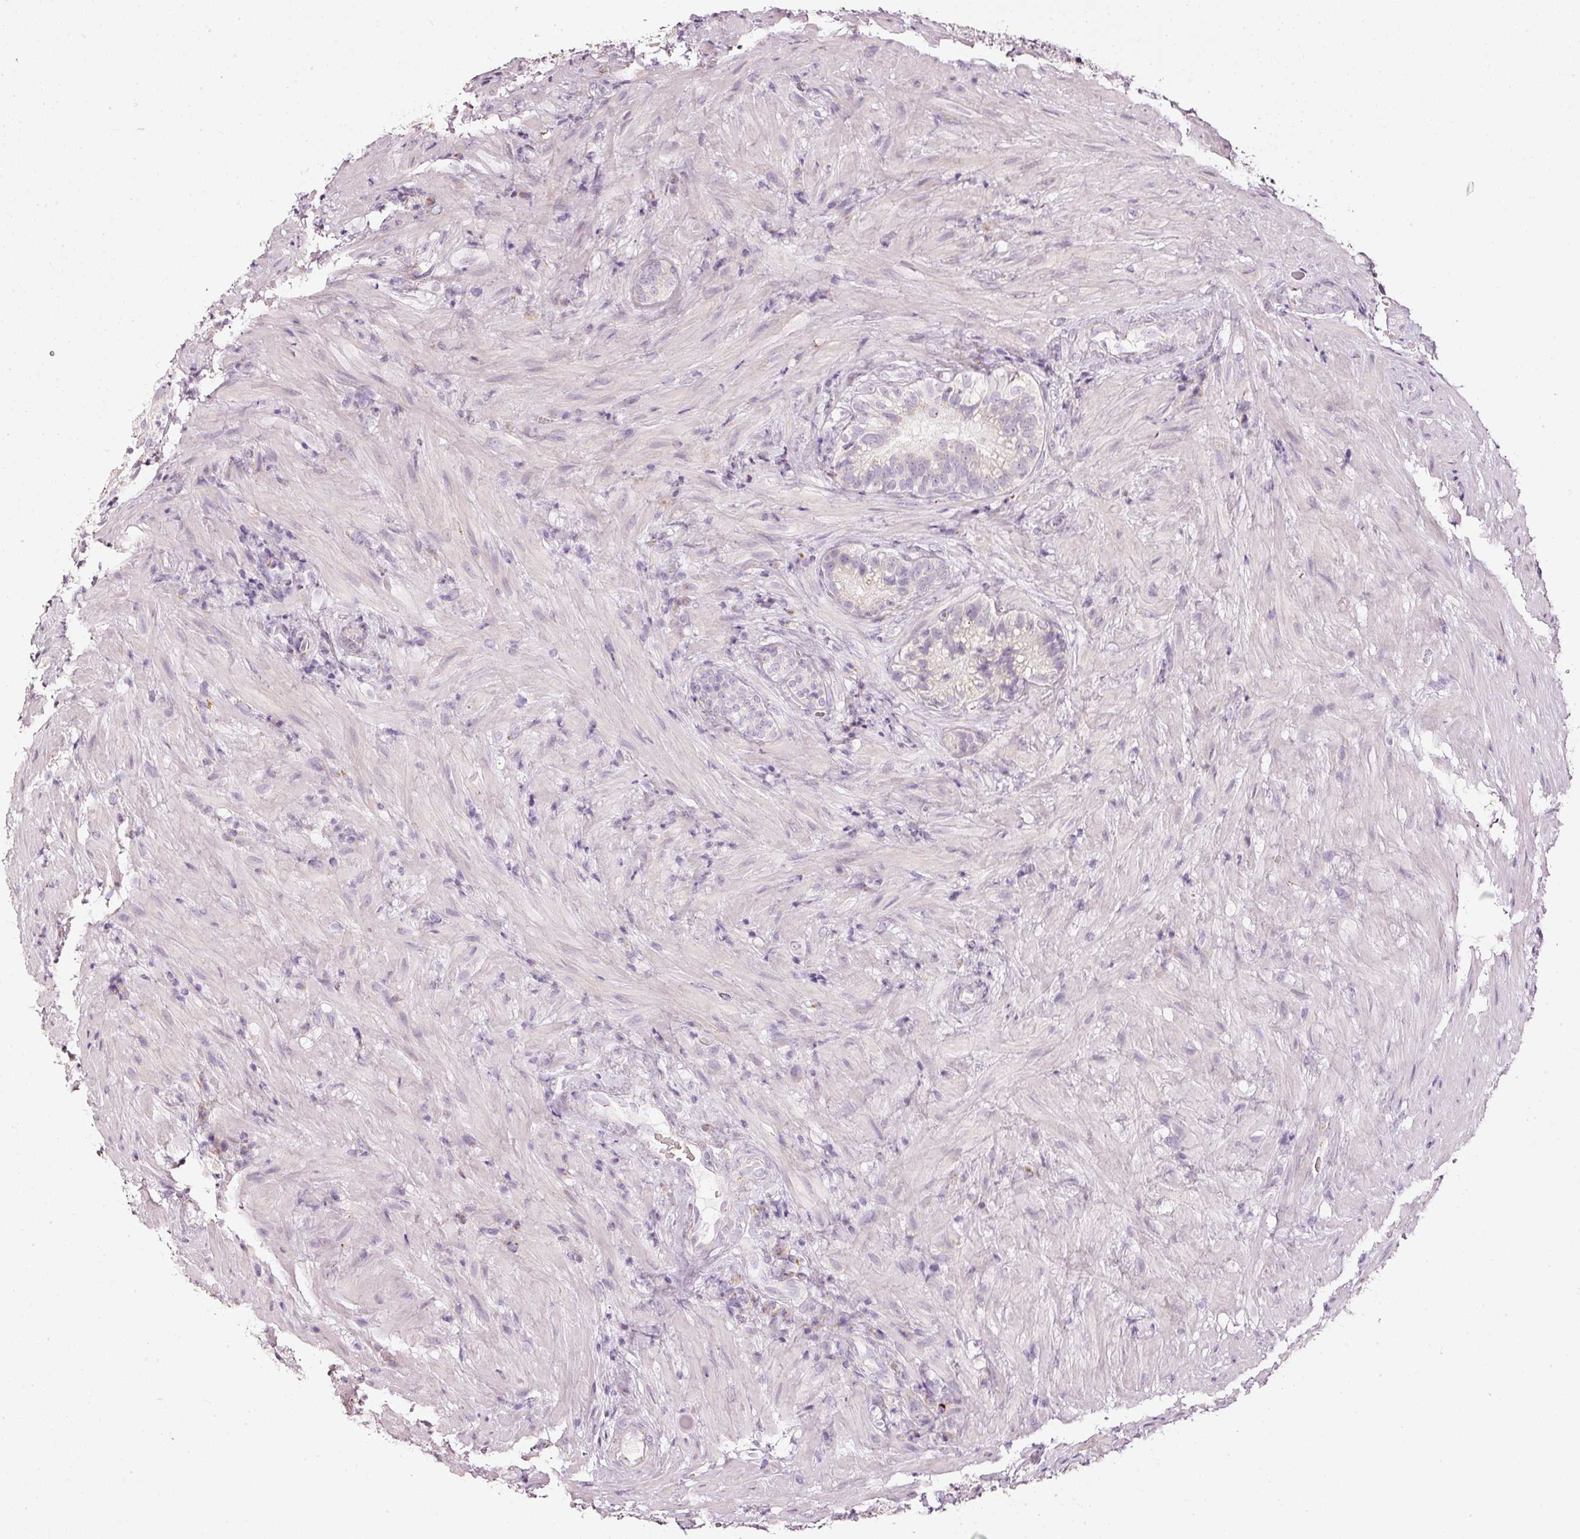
{"staining": {"intensity": "negative", "quantity": "none", "location": "none"}, "tissue": "seminal vesicle", "cell_type": "Glandular cells", "image_type": "normal", "snomed": [{"axis": "morphology", "description": "Normal tissue, NOS"}, {"axis": "topography", "description": "Seminal veicle"}], "caption": "DAB (3,3'-diaminobenzidine) immunohistochemical staining of normal seminal vesicle demonstrates no significant positivity in glandular cells. (DAB (3,3'-diaminobenzidine) immunohistochemistry (IHC), high magnification).", "gene": "SDF4", "patient": {"sex": "male", "age": 68}}